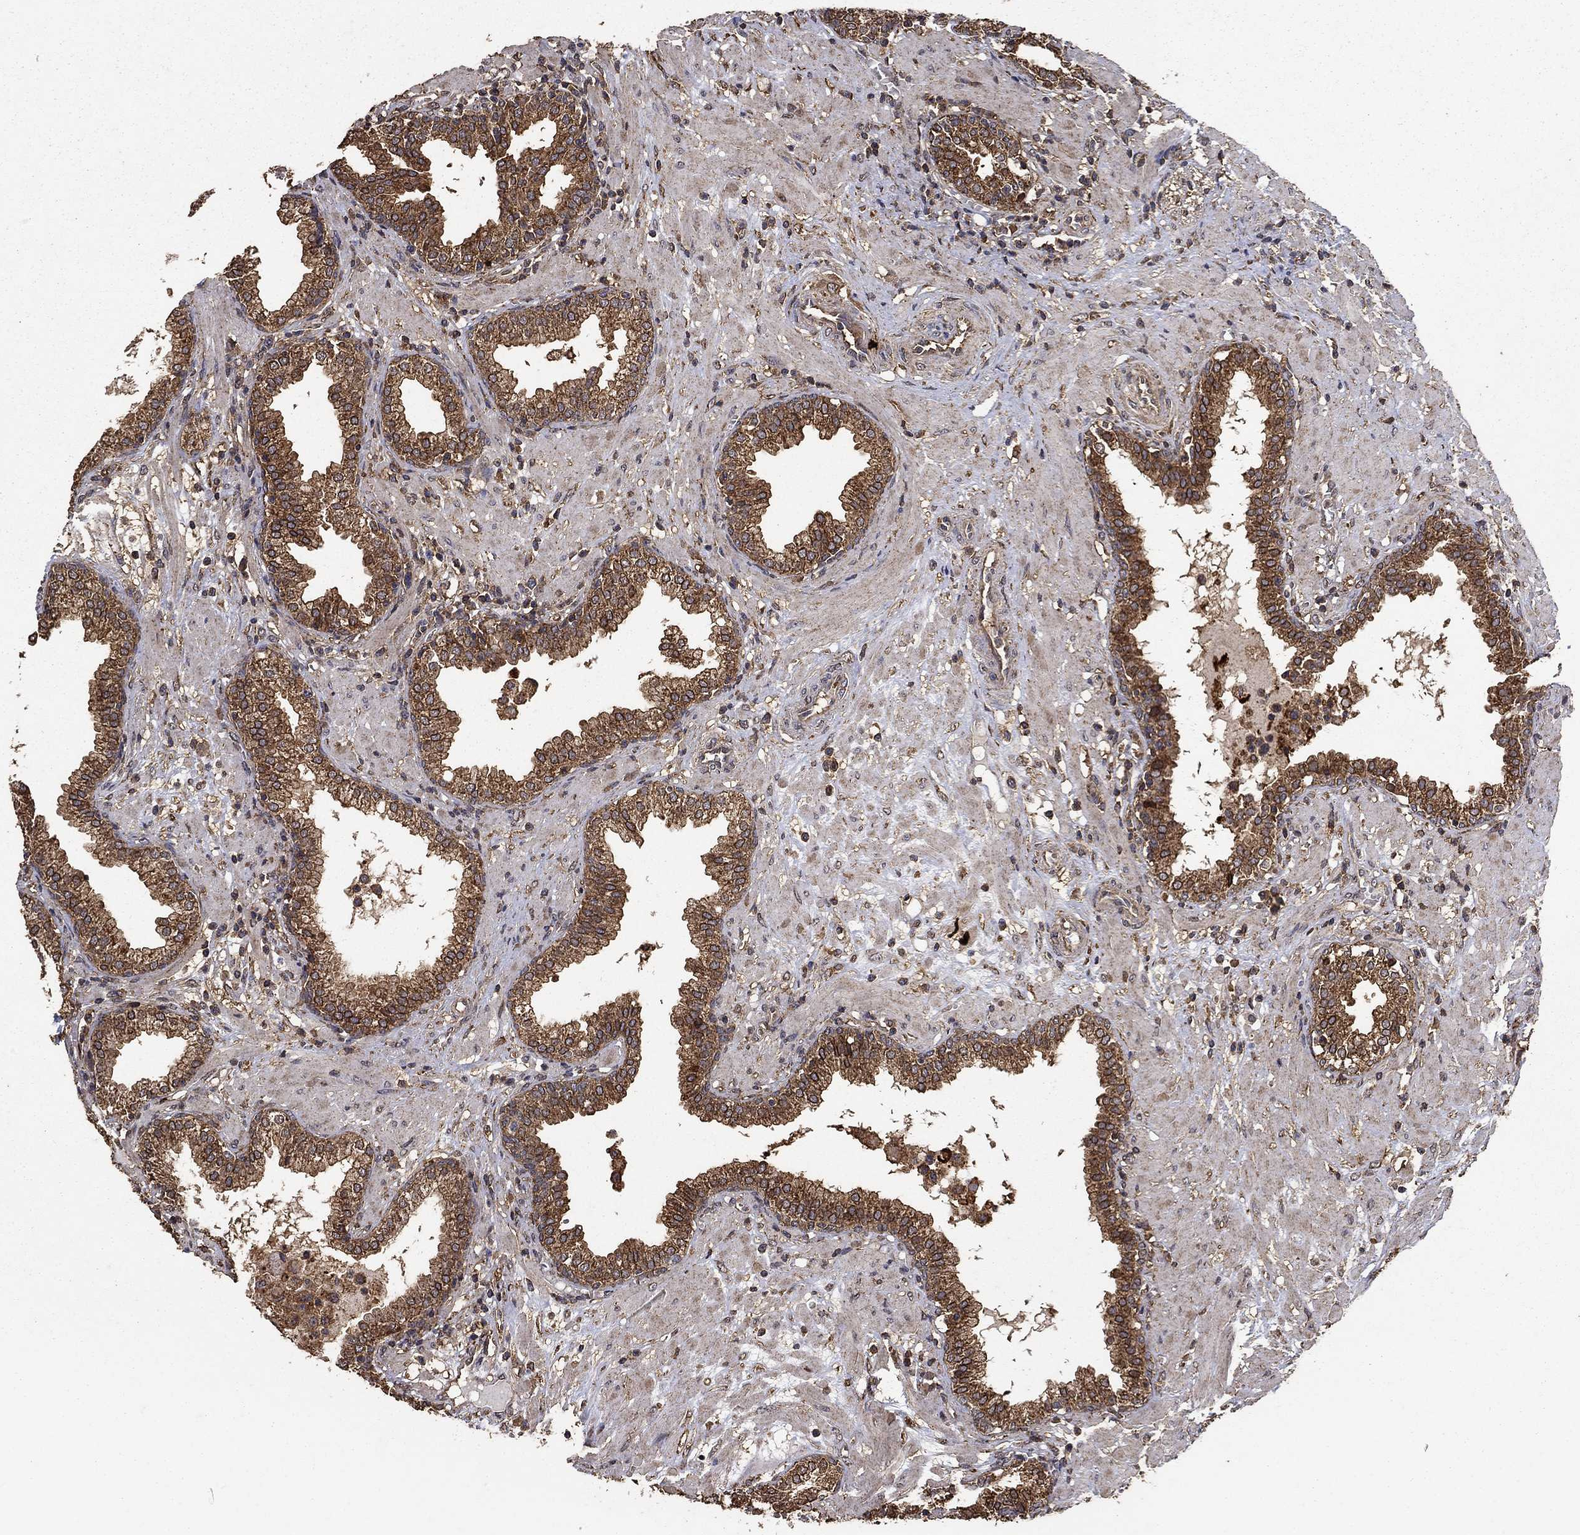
{"staining": {"intensity": "strong", "quantity": ">75%", "location": "cytoplasmic/membranous"}, "tissue": "prostate", "cell_type": "Glandular cells", "image_type": "normal", "snomed": [{"axis": "morphology", "description": "Normal tissue, NOS"}, {"axis": "topography", "description": "Prostate"}], "caption": "Protein expression analysis of benign prostate demonstrates strong cytoplasmic/membranous staining in approximately >75% of glandular cells. (brown staining indicates protein expression, while blue staining denotes nuclei).", "gene": "IFRD1", "patient": {"sex": "male", "age": 64}}